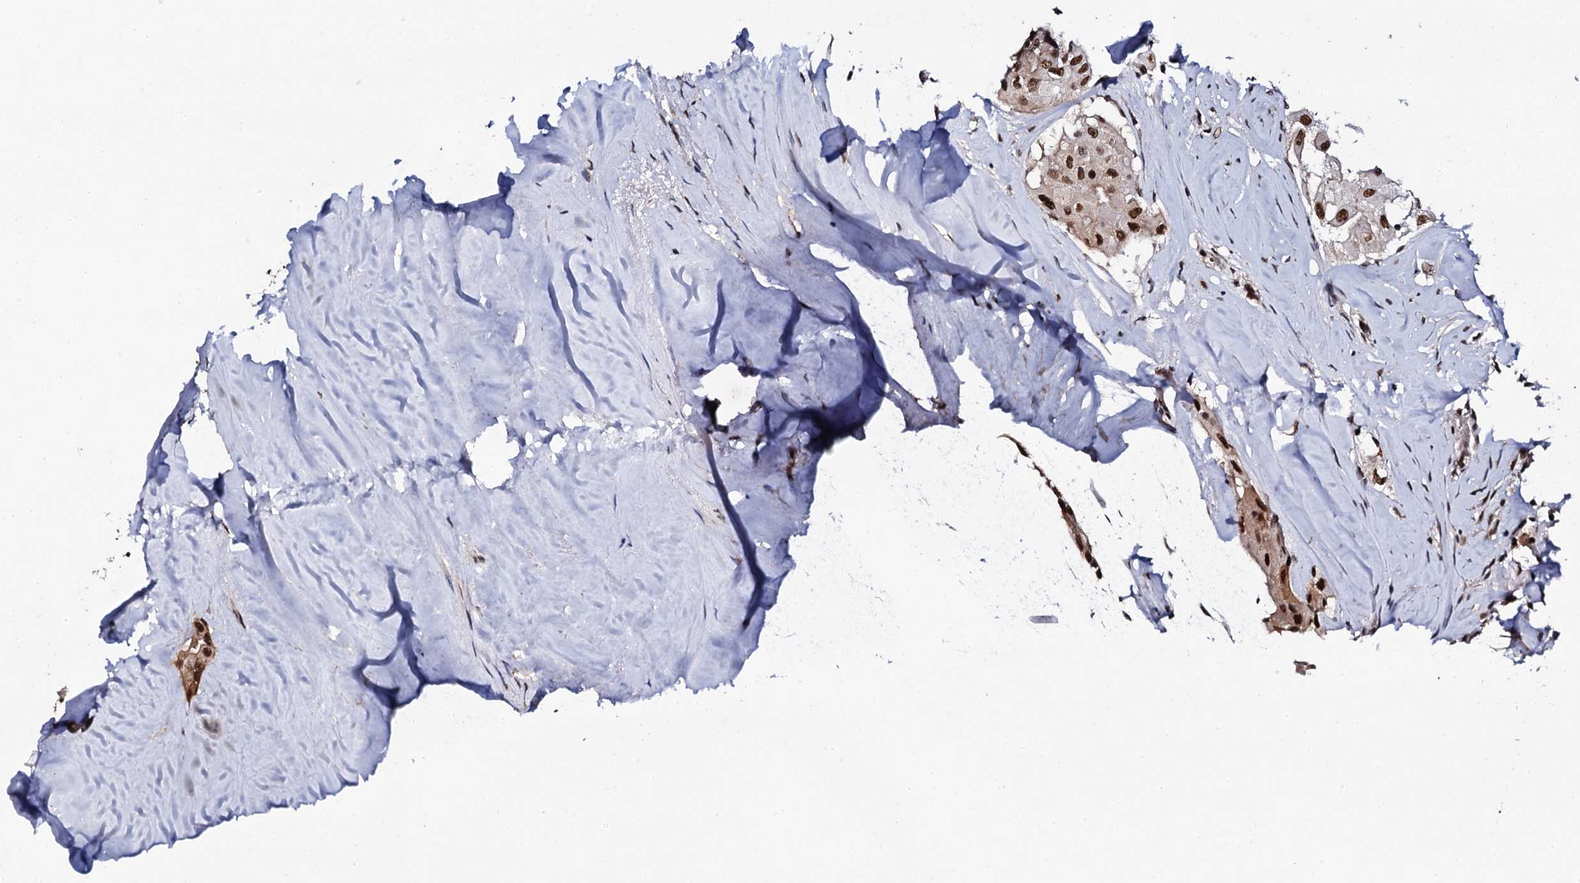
{"staining": {"intensity": "moderate", "quantity": ">75%", "location": "cytoplasmic/membranous,nuclear"}, "tissue": "thyroid cancer", "cell_type": "Tumor cells", "image_type": "cancer", "snomed": [{"axis": "morphology", "description": "Papillary adenocarcinoma, NOS"}, {"axis": "topography", "description": "Thyroid gland"}], "caption": "High-power microscopy captured an immunohistochemistry histopathology image of thyroid cancer, revealing moderate cytoplasmic/membranous and nuclear expression in about >75% of tumor cells.", "gene": "CSTF3", "patient": {"sex": "female", "age": 59}}